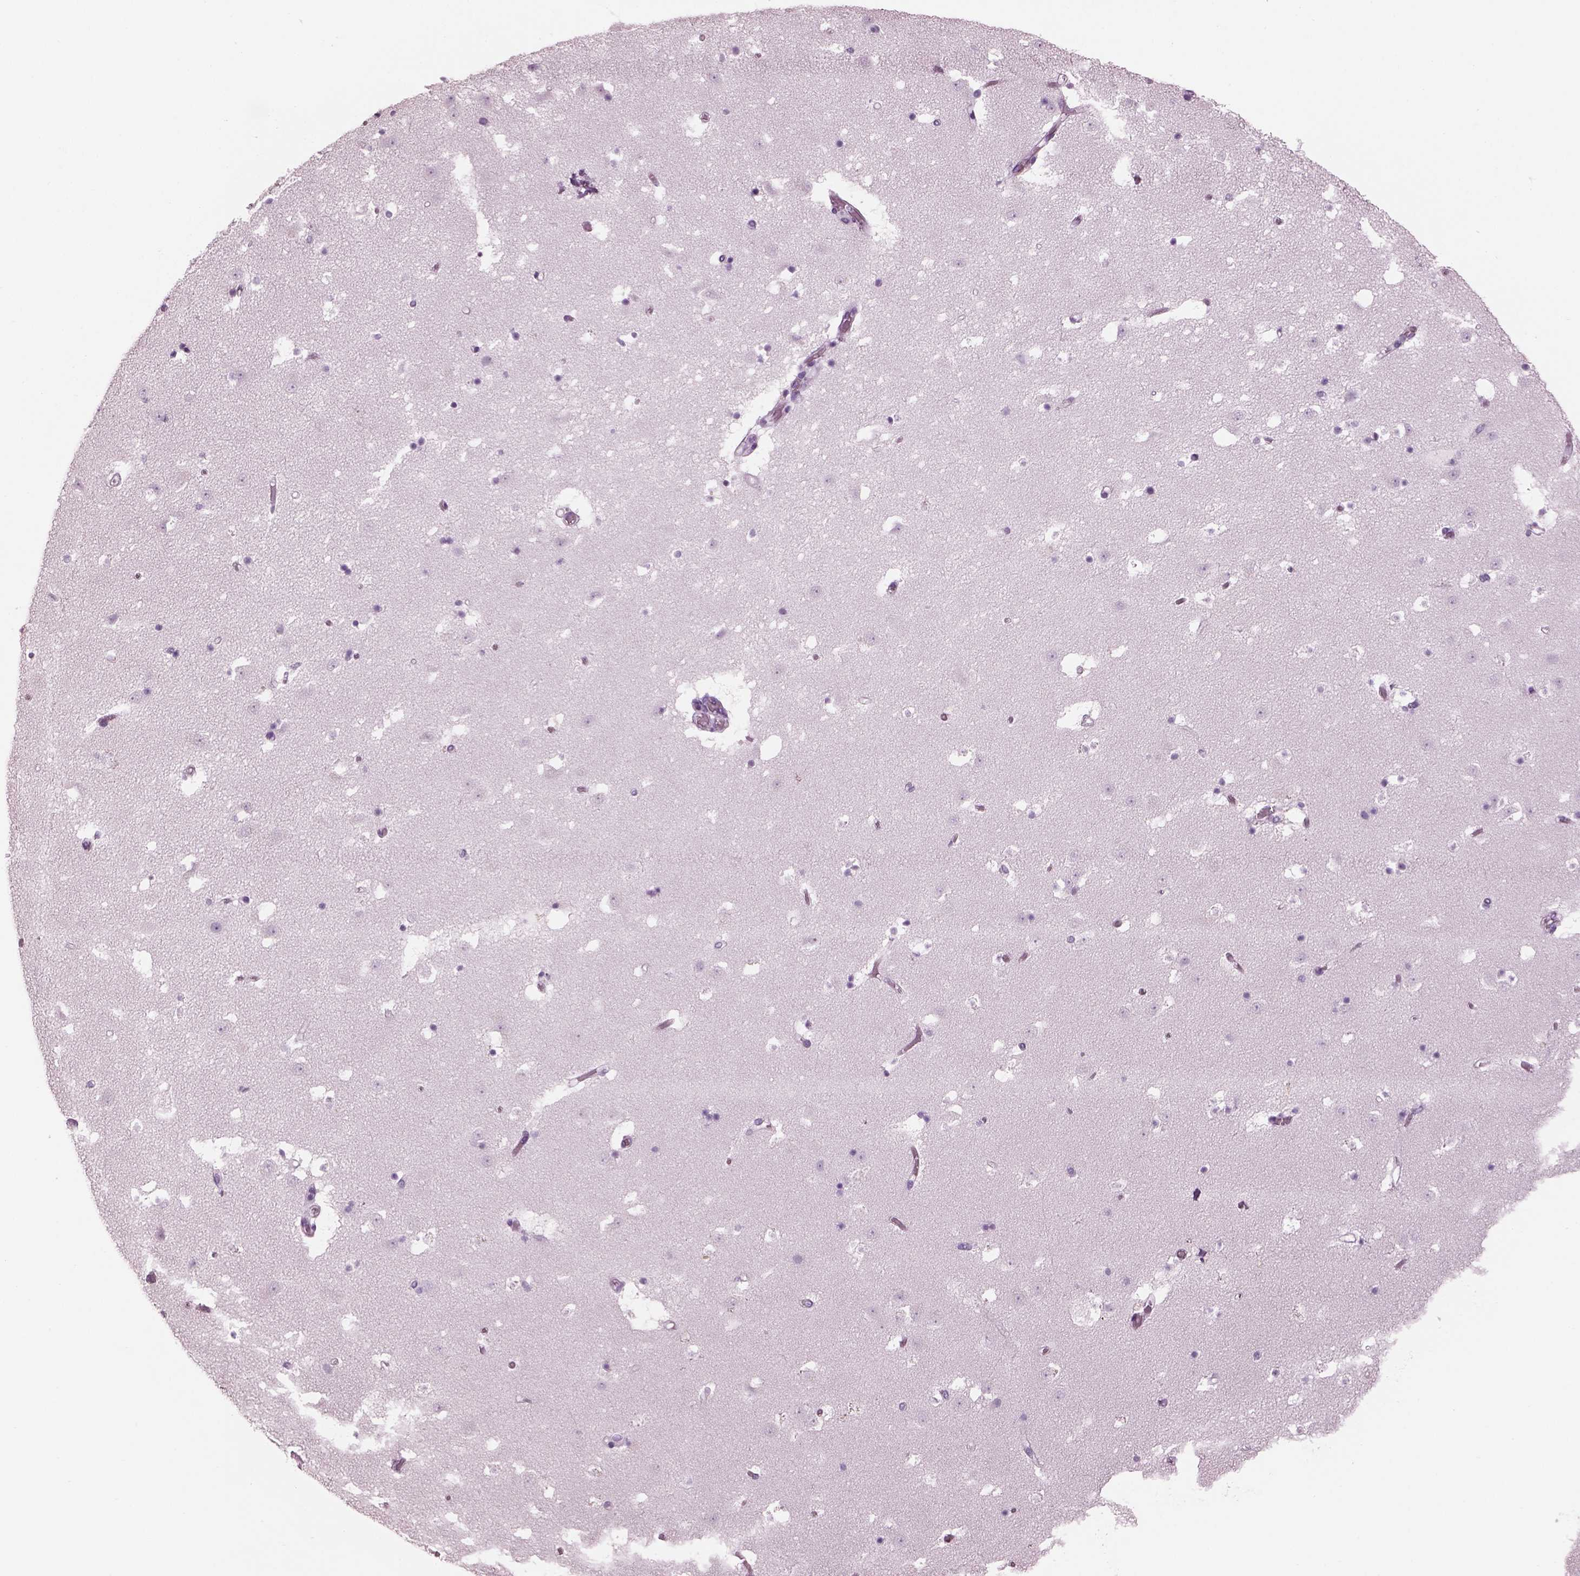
{"staining": {"intensity": "negative", "quantity": "none", "location": "none"}, "tissue": "caudate", "cell_type": "Glial cells", "image_type": "normal", "snomed": [{"axis": "morphology", "description": "Normal tissue, NOS"}, {"axis": "topography", "description": "Lateral ventricle wall"}], "caption": "IHC micrograph of benign caudate stained for a protein (brown), which exhibits no positivity in glial cells. Nuclei are stained in blue.", "gene": "PACRG", "patient": {"sex": "female", "age": 42}}